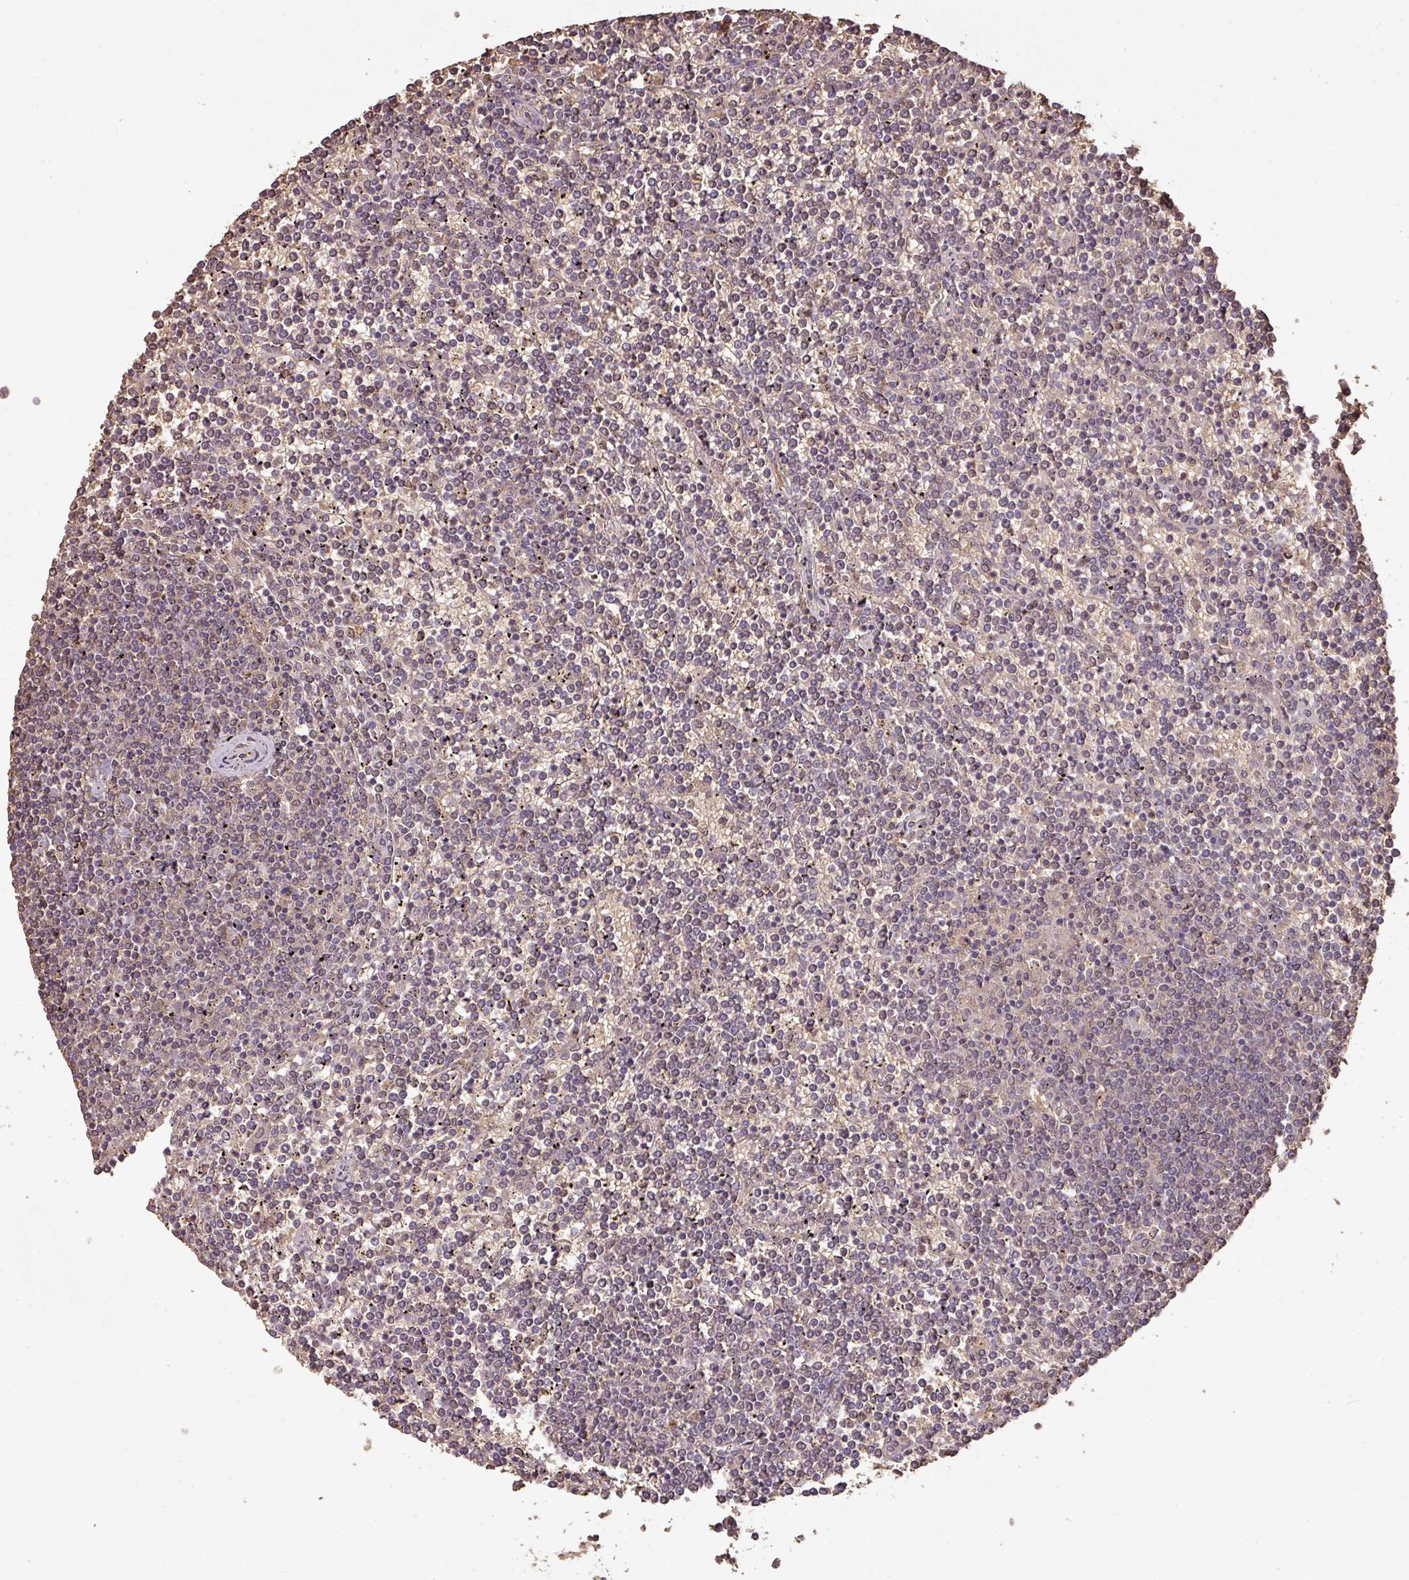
{"staining": {"intensity": "negative", "quantity": "none", "location": "none"}, "tissue": "lymphoma", "cell_type": "Tumor cells", "image_type": "cancer", "snomed": [{"axis": "morphology", "description": "Malignant lymphoma, non-Hodgkin's type, Low grade"}, {"axis": "topography", "description": "Spleen"}], "caption": "The photomicrograph displays no significant staining in tumor cells of low-grade malignant lymphoma, non-Hodgkin's type.", "gene": "ATAT1", "patient": {"sex": "female", "age": 19}}